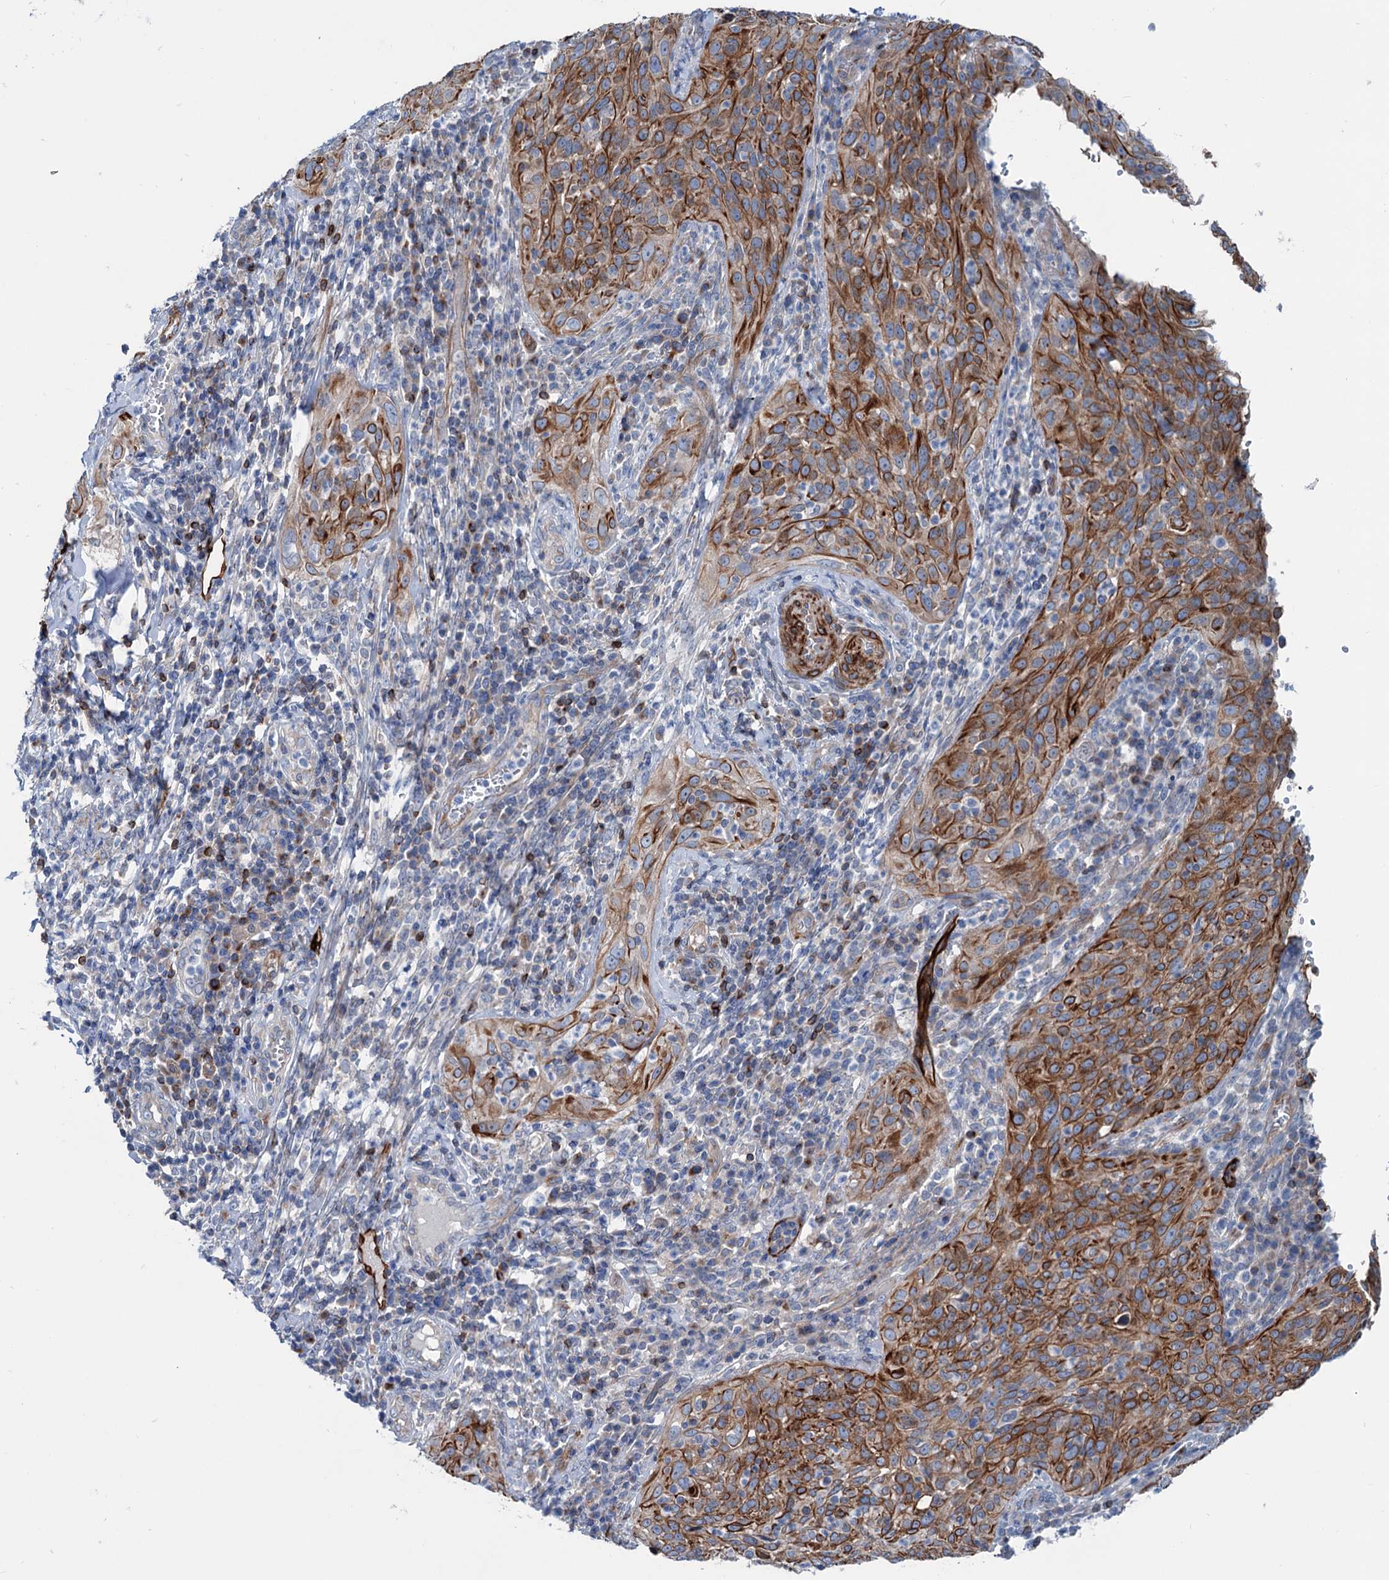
{"staining": {"intensity": "moderate", "quantity": ">75%", "location": "cytoplasmic/membranous"}, "tissue": "cervical cancer", "cell_type": "Tumor cells", "image_type": "cancer", "snomed": [{"axis": "morphology", "description": "Squamous cell carcinoma, NOS"}, {"axis": "topography", "description": "Cervix"}], "caption": "Squamous cell carcinoma (cervical) tissue shows moderate cytoplasmic/membranous expression in about >75% of tumor cells", "gene": "CALCOCO1", "patient": {"sex": "female", "age": 31}}